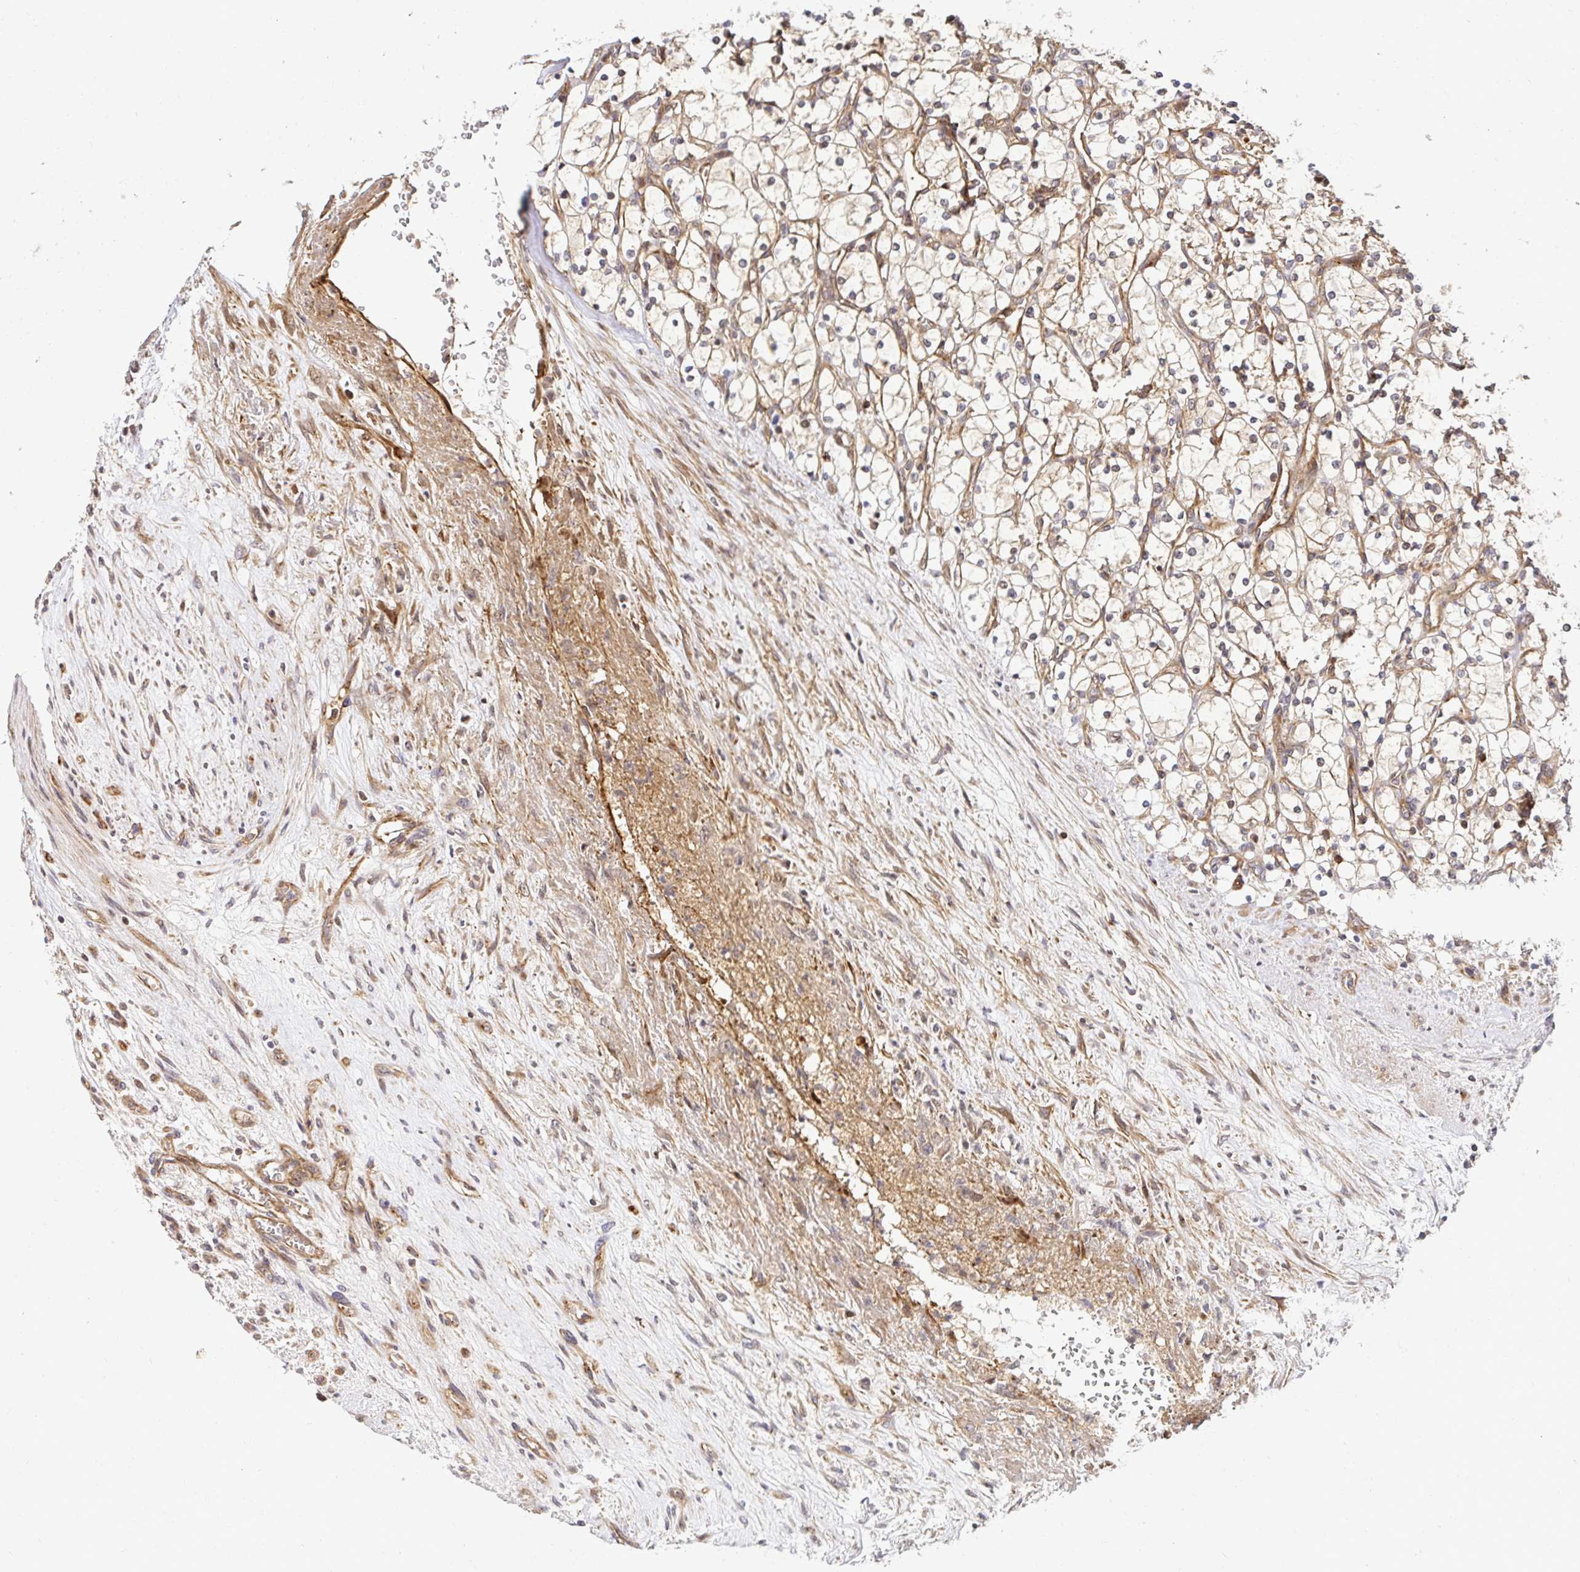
{"staining": {"intensity": "negative", "quantity": "none", "location": "none"}, "tissue": "renal cancer", "cell_type": "Tumor cells", "image_type": "cancer", "snomed": [{"axis": "morphology", "description": "Adenocarcinoma, NOS"}, {"axis": "topography", "description": "Kidney"}], "caption": "Immunohistochemistry photomicrograph of renal cancer (adenocarcinoma) stained for a protein (brown), which displays no expression in tumor cells.", "gene": "PSMA4", "patient": {"sex": "female", "age": 69}}